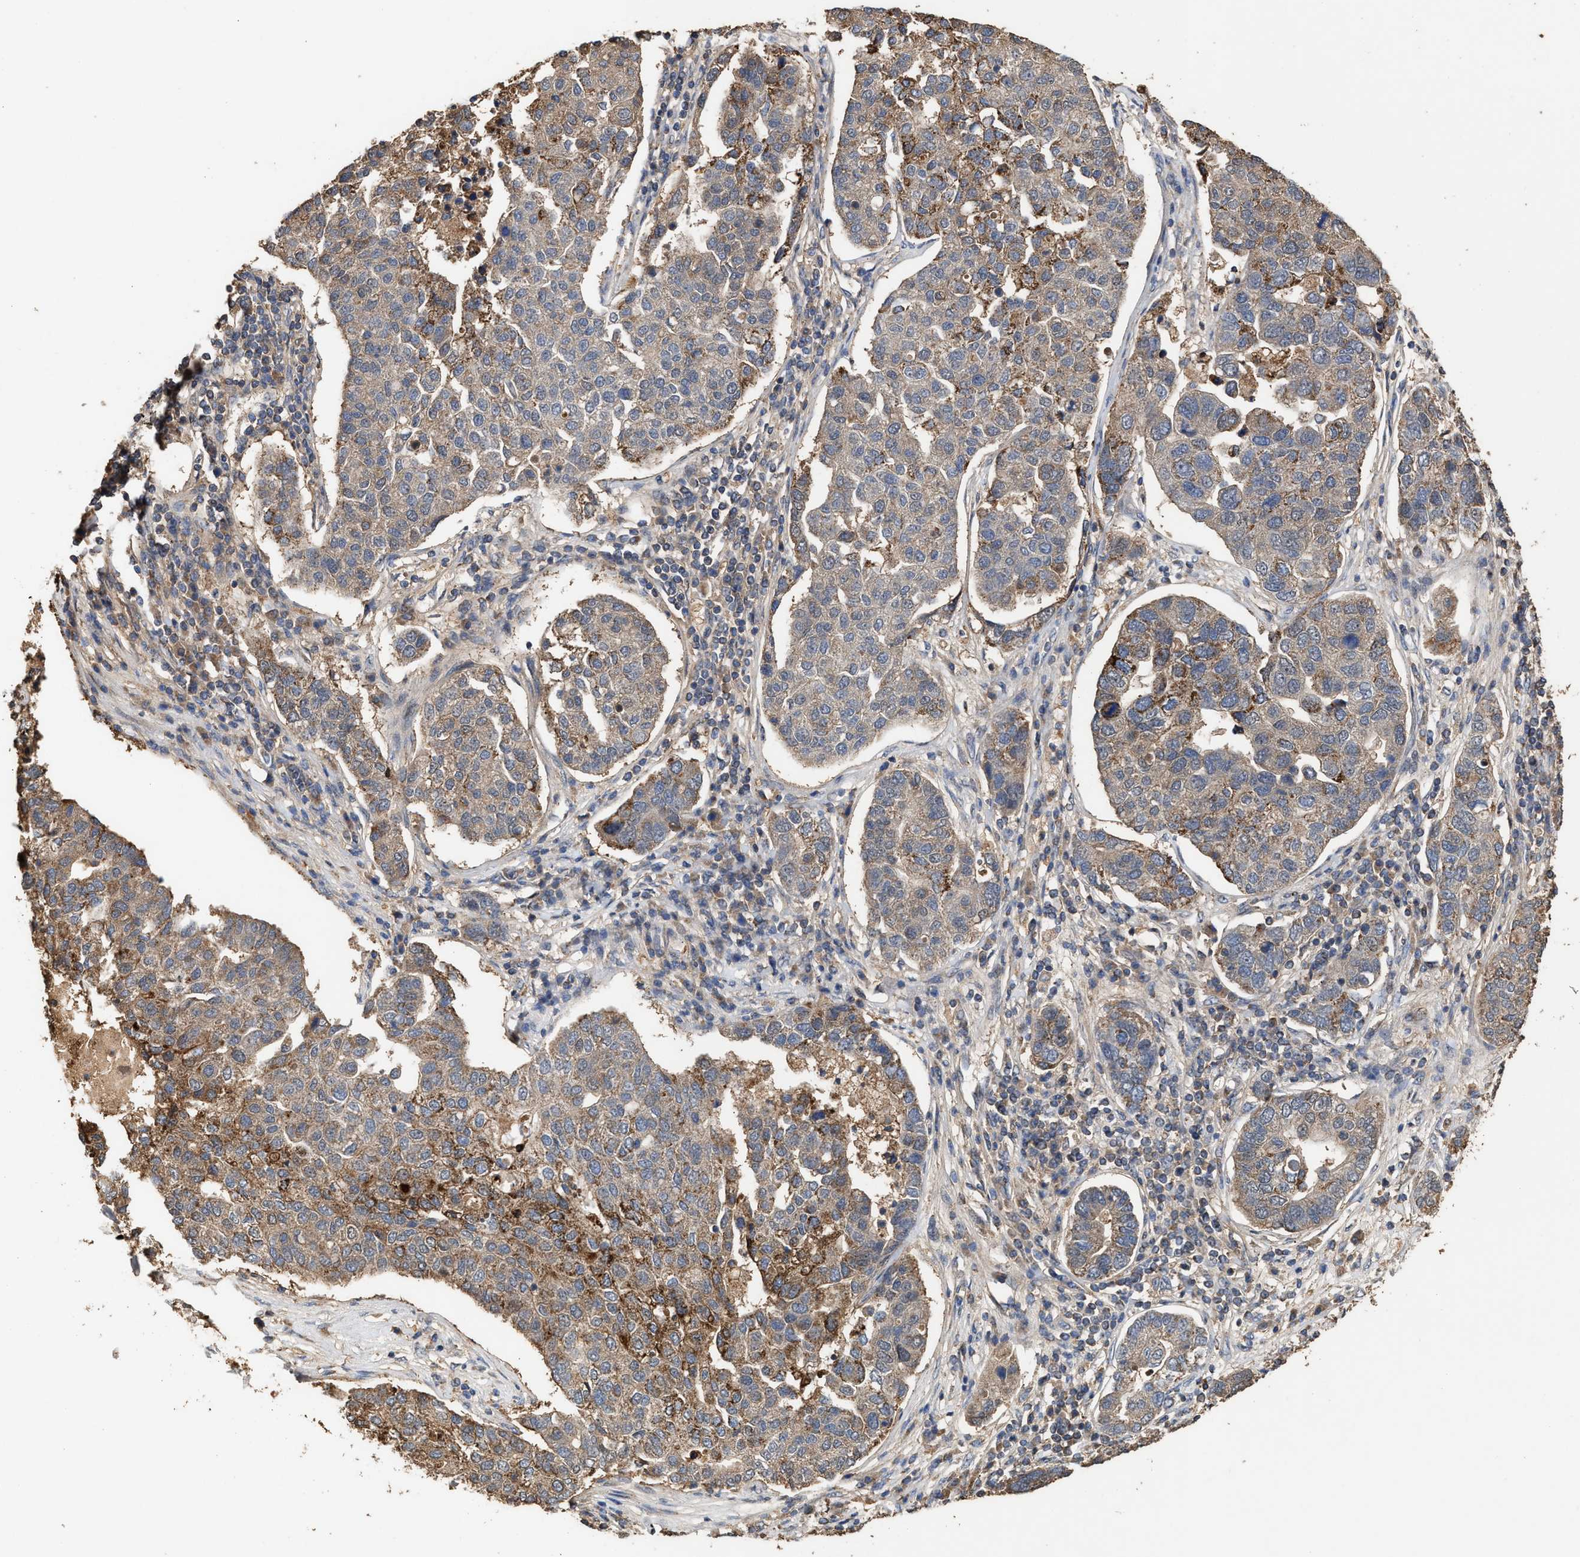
{"staining": {"intensity": "moderate", "quantity": "25%-75%", "location": "cytoplasmic/membranous"}, "tissue": "pancreatic cancer", "cell_type": "Tumor cells", "image_type": "cancer", "snomed": [{"axis": "morphology", "description": "Adenocarcinoma, NOS"}, {"axis": "topography", "description": "Pancreas"}], "caption": "Pancreatic cancer (adenocarcinoma) stained with a brown dye displays moderate cytoplasmic/membranous positive expression in about 25%-75% of tumor cells.", "gene": "ZNHIT6", "patient": {"sex": "female", "age": 61}}